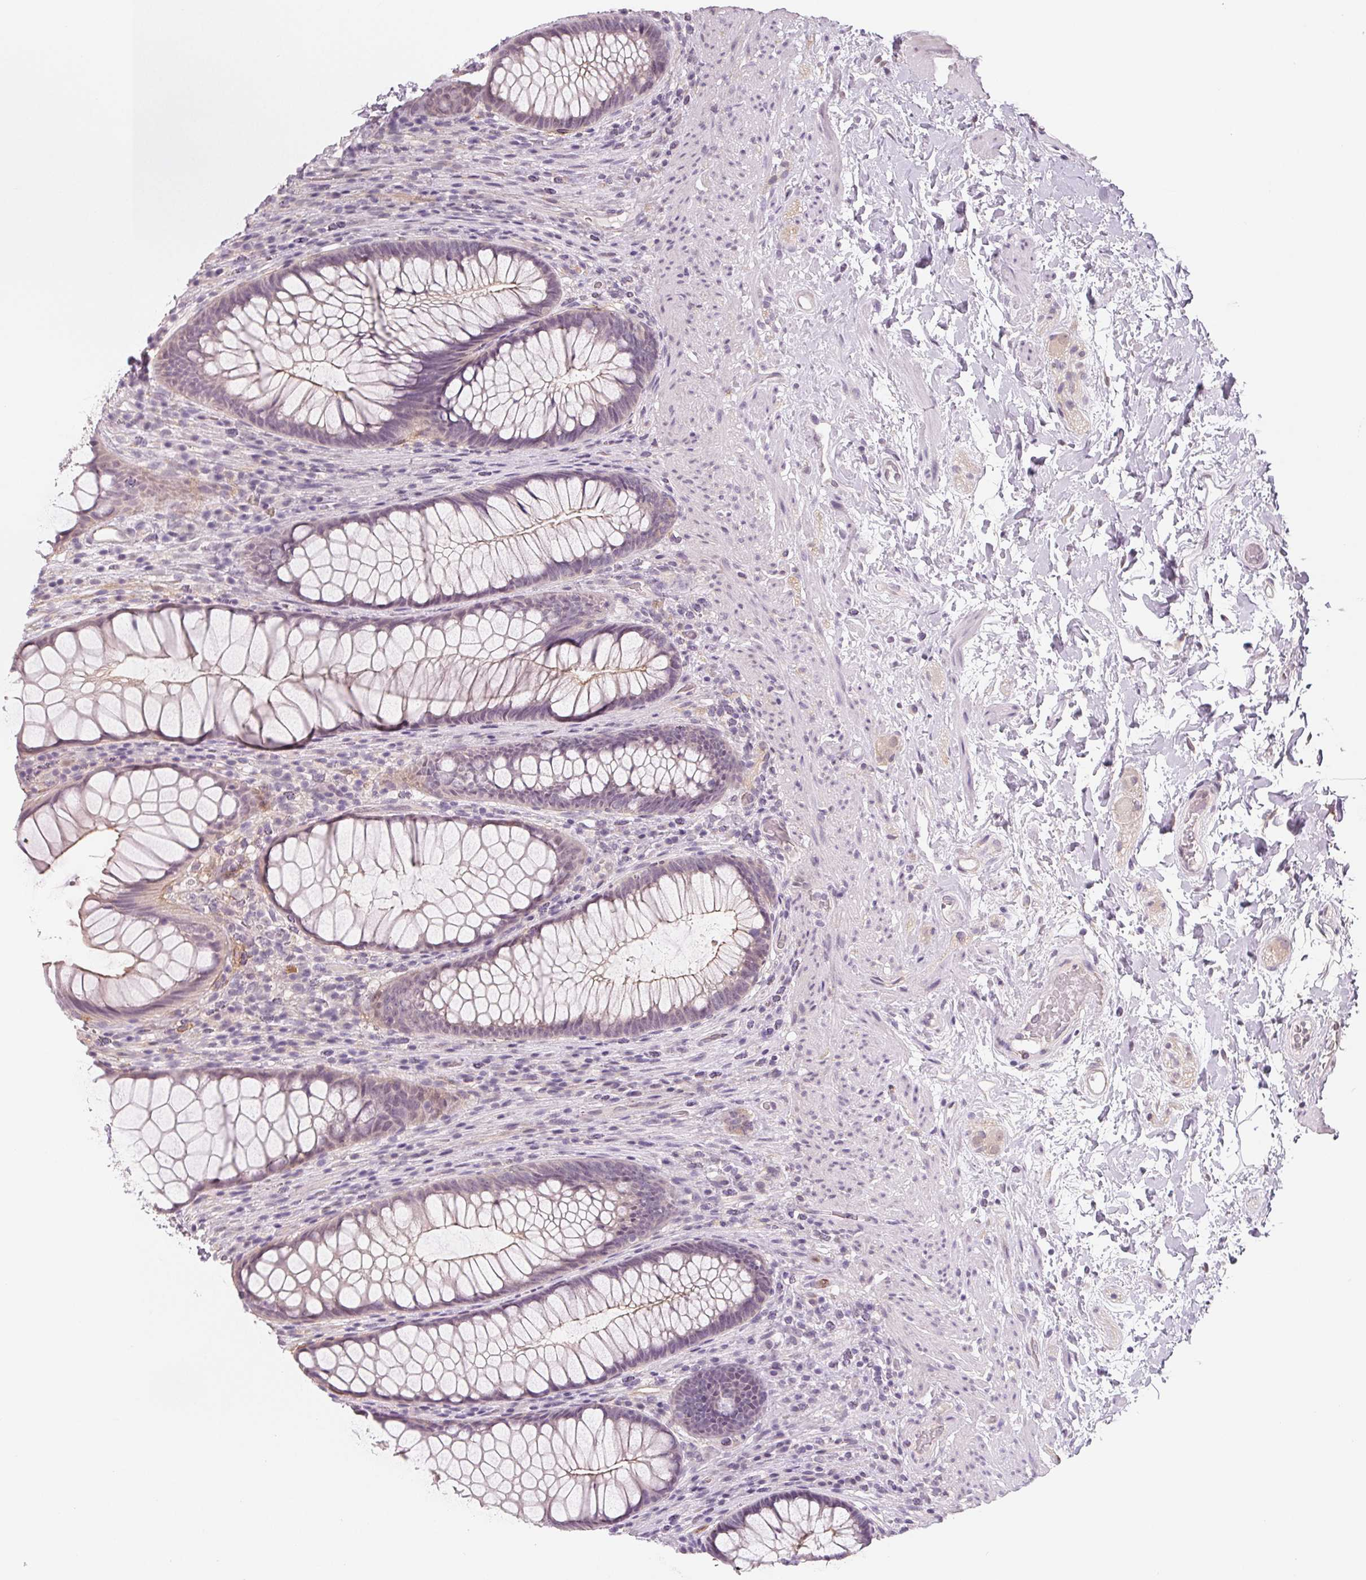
{"staining": {"intensity": "weak", "quantity": "<25%", "location": "cytoplasmic/membranous"}, "tissue": "rectum", "cell_type": "Glandular cells", "image_type": "normal", "snomed": [{"axis": "morphology", "description": "Normal tissue, NOS"}, {"axis": "topography", "description": "Smooth muscle"}, {"axis": "topography", "description": "Rectum"}], "caption": "Immunohistochemistry (IHC) image of benign rectum: human rectum stained with DAB (3,3'-diaminobenzidine) shows no significant protein positivity in glandular cells.", "gene": "CFC1B", "patient": {"sex": "male", "age": 53}}